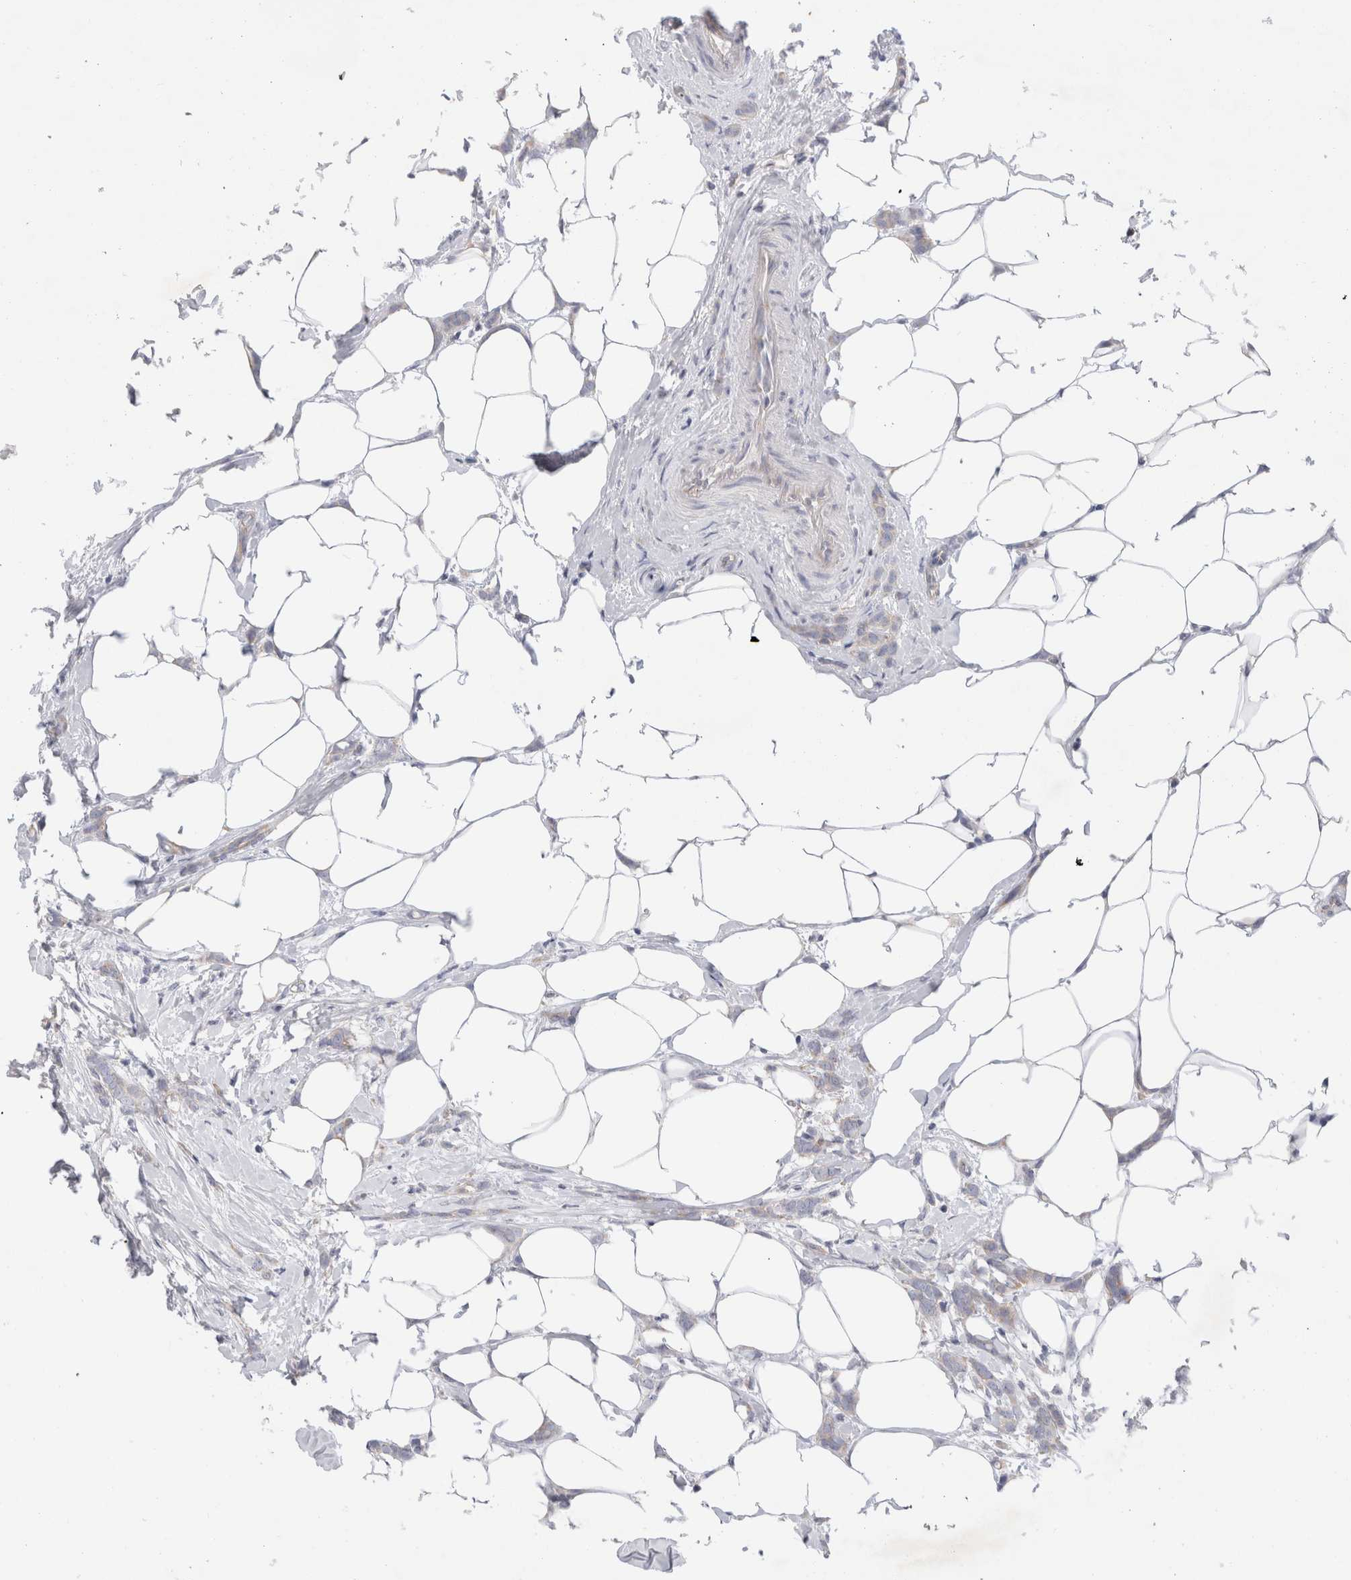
{"staining": {"intensity": "weak", "quantity": "<25%", "location": "cytoplasmic/membranous"}, "tissue": "breast cancer", "cell_type": "Tumor cells", "image_type": "cancer", "snomed": [{"axis": "morphology", "description": "Lobular carcinoma, in situ"}, {"axis": "morphology", "description": "Lobular carcinoma"}, {"axis": "topography", "description": "Breast"}], "caption": "Lobular carcinoma (breast) was stained to show a protein in brown. There is no significant staining in tumor cells.", "gene": "ZNF23", "patient": {"sex": "female", "age": 41}}